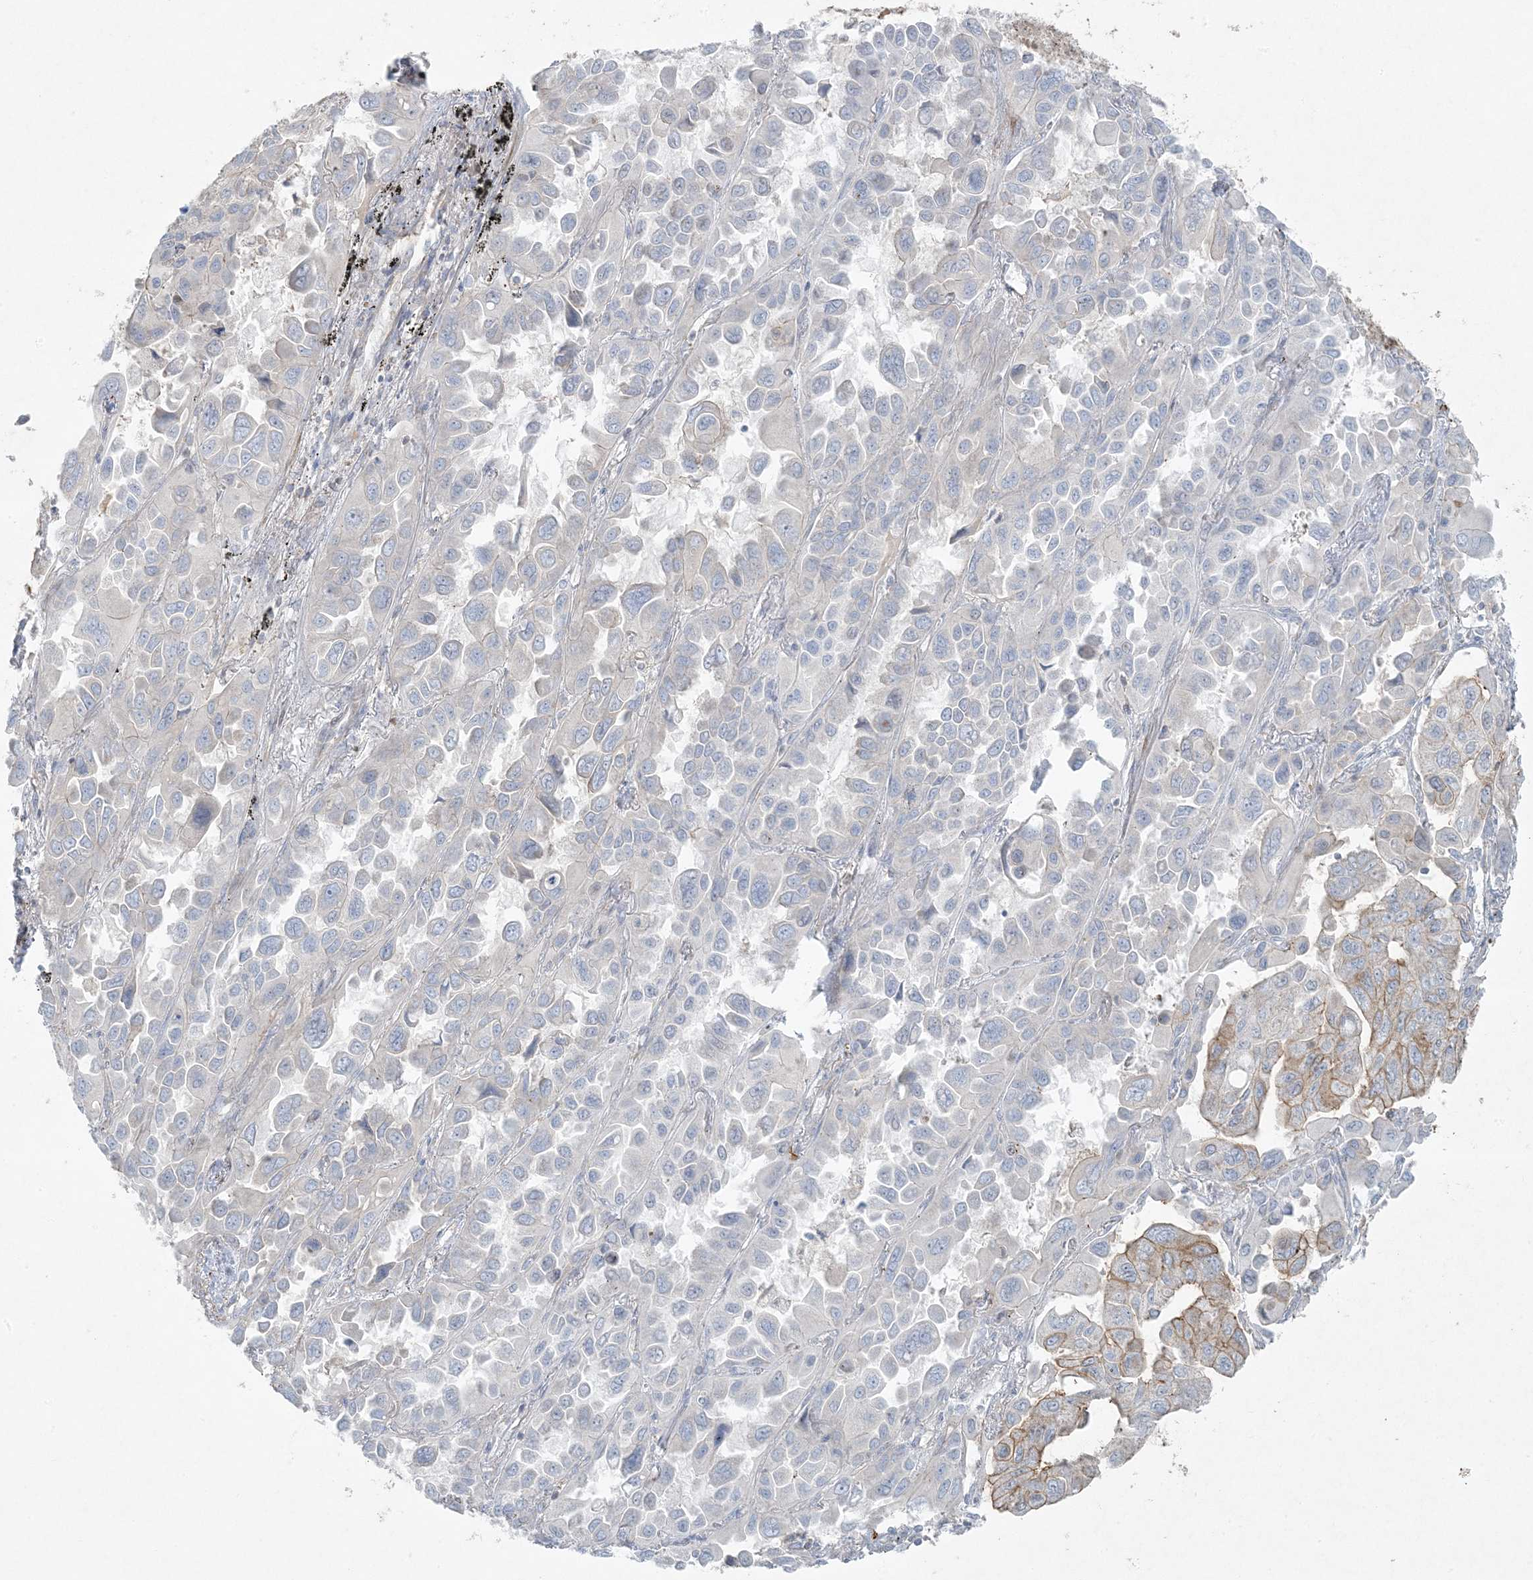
{"staining": {"intensity": "moderate", "quantity": "<25%", "location": "cytoplasmic/membranous"}, "tissue": "lung cancer", "cell_type": "Tumor cells", "image_type": "cancer", "snomed": [{"axis": "morphology", "description": "Adenocarcinoma, NOS"}, {"axis": "topography", "description": "Lung"}], "caption": "Human adenocarcinoma (lung) stained for a protein (brown) reveals moderate cytoplasmic/membranous positive expression in approximately <25% of tumor cells.", "gene": "PIK3R4", "patient": {"sex": "male", "age": 64}}